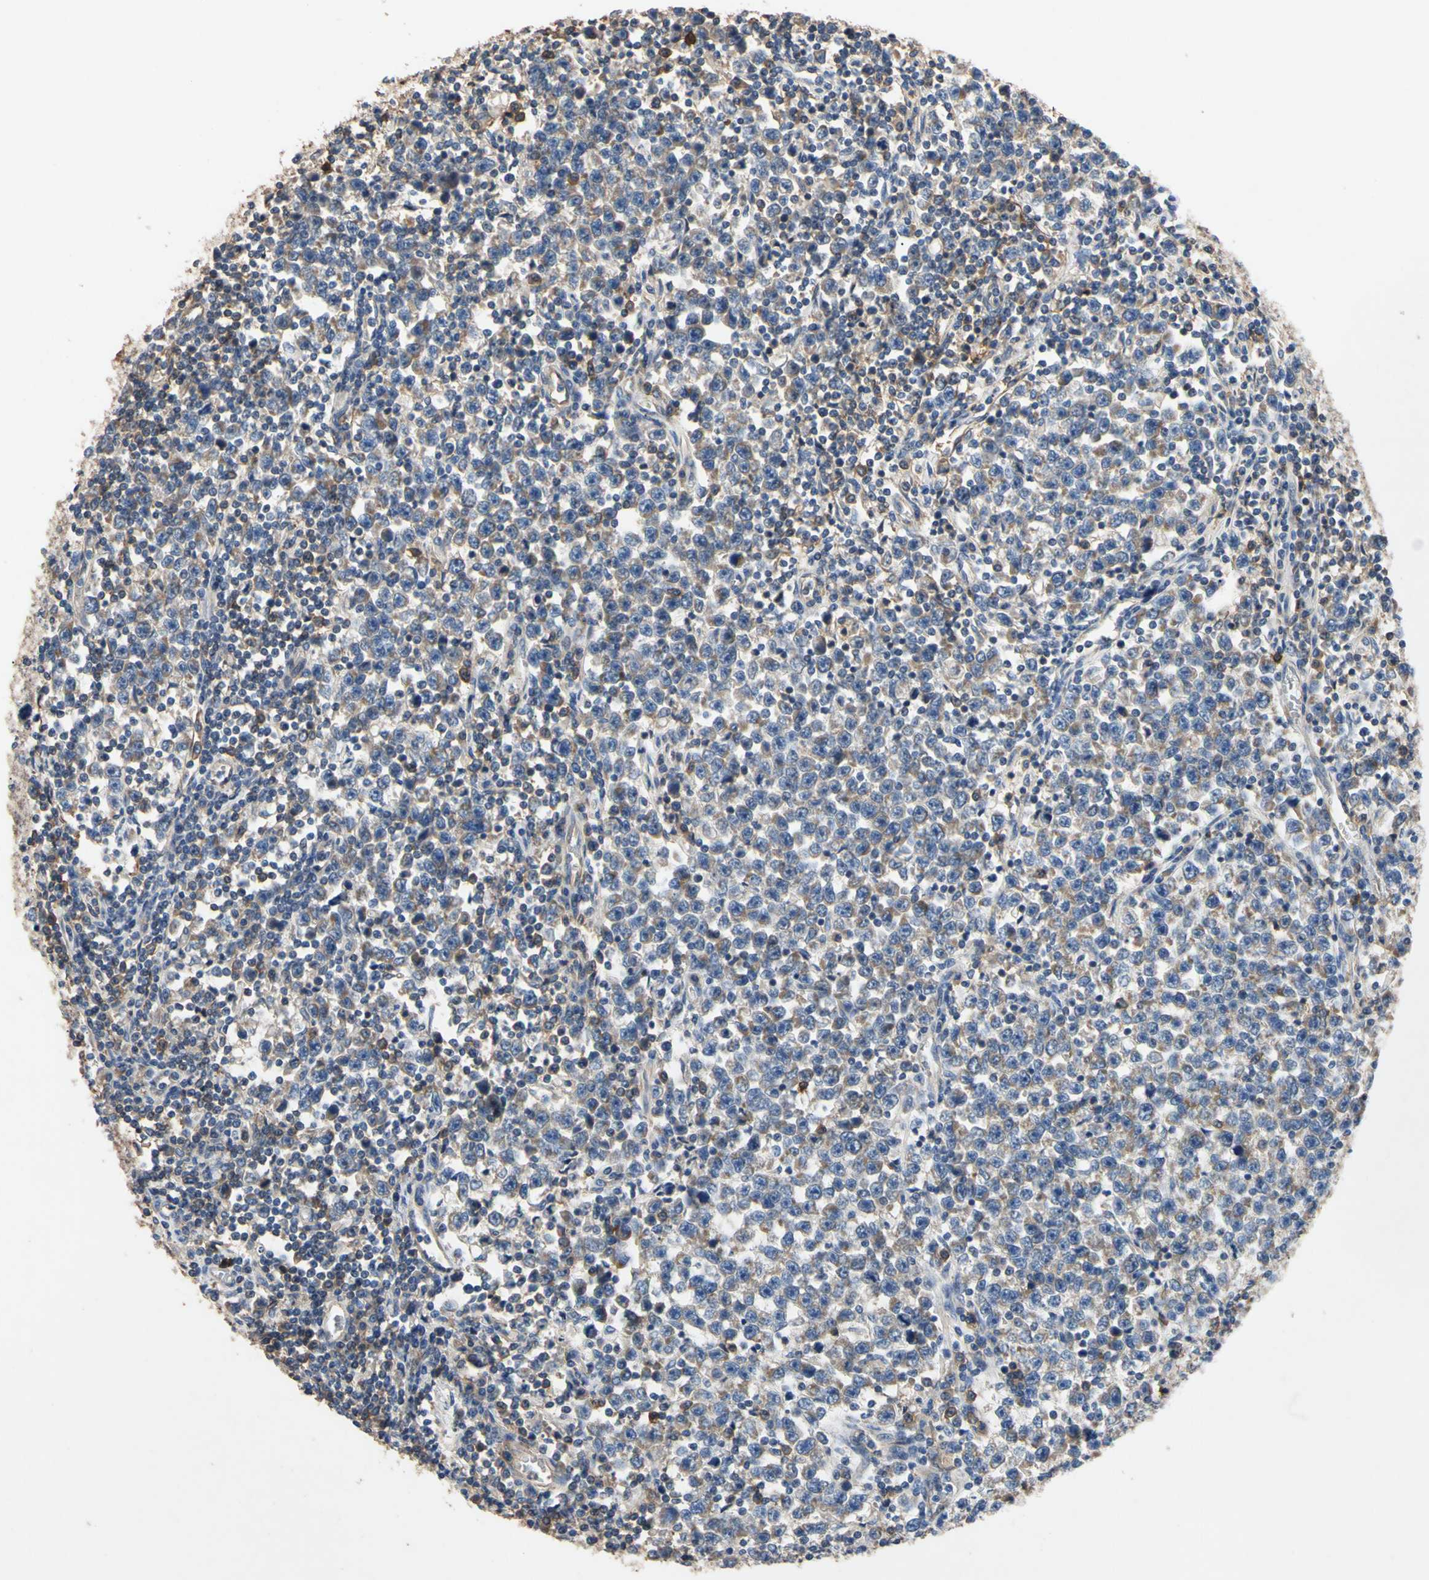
{"staining": {"intensity": "weak", "quantity": "25%-75%", "location": "cytoplasmic/membranous"}, "tissue": "testis cancer", "cell_type": "Tumor cells", "image_type": "cancer", "snomed": [{"axis": "morphology", "description": "Seminoma, NOS"}, {"axis": "topography", "description": "Testis"}], "caption": "Immunohistochemistry (DAB) staining of human testis cancer reveals weak cytoplasmic/membranous protein positivity in approximately 25%-75% of tumor cells. The staining is performed using DAB (3,3'-diaminobenzidine) brown chromogen to label protein expression. The nuclei are counter-stained blue using hematoxylin.", "gene": "PNKD", "patient": {"sex": "male", "age": 43}}